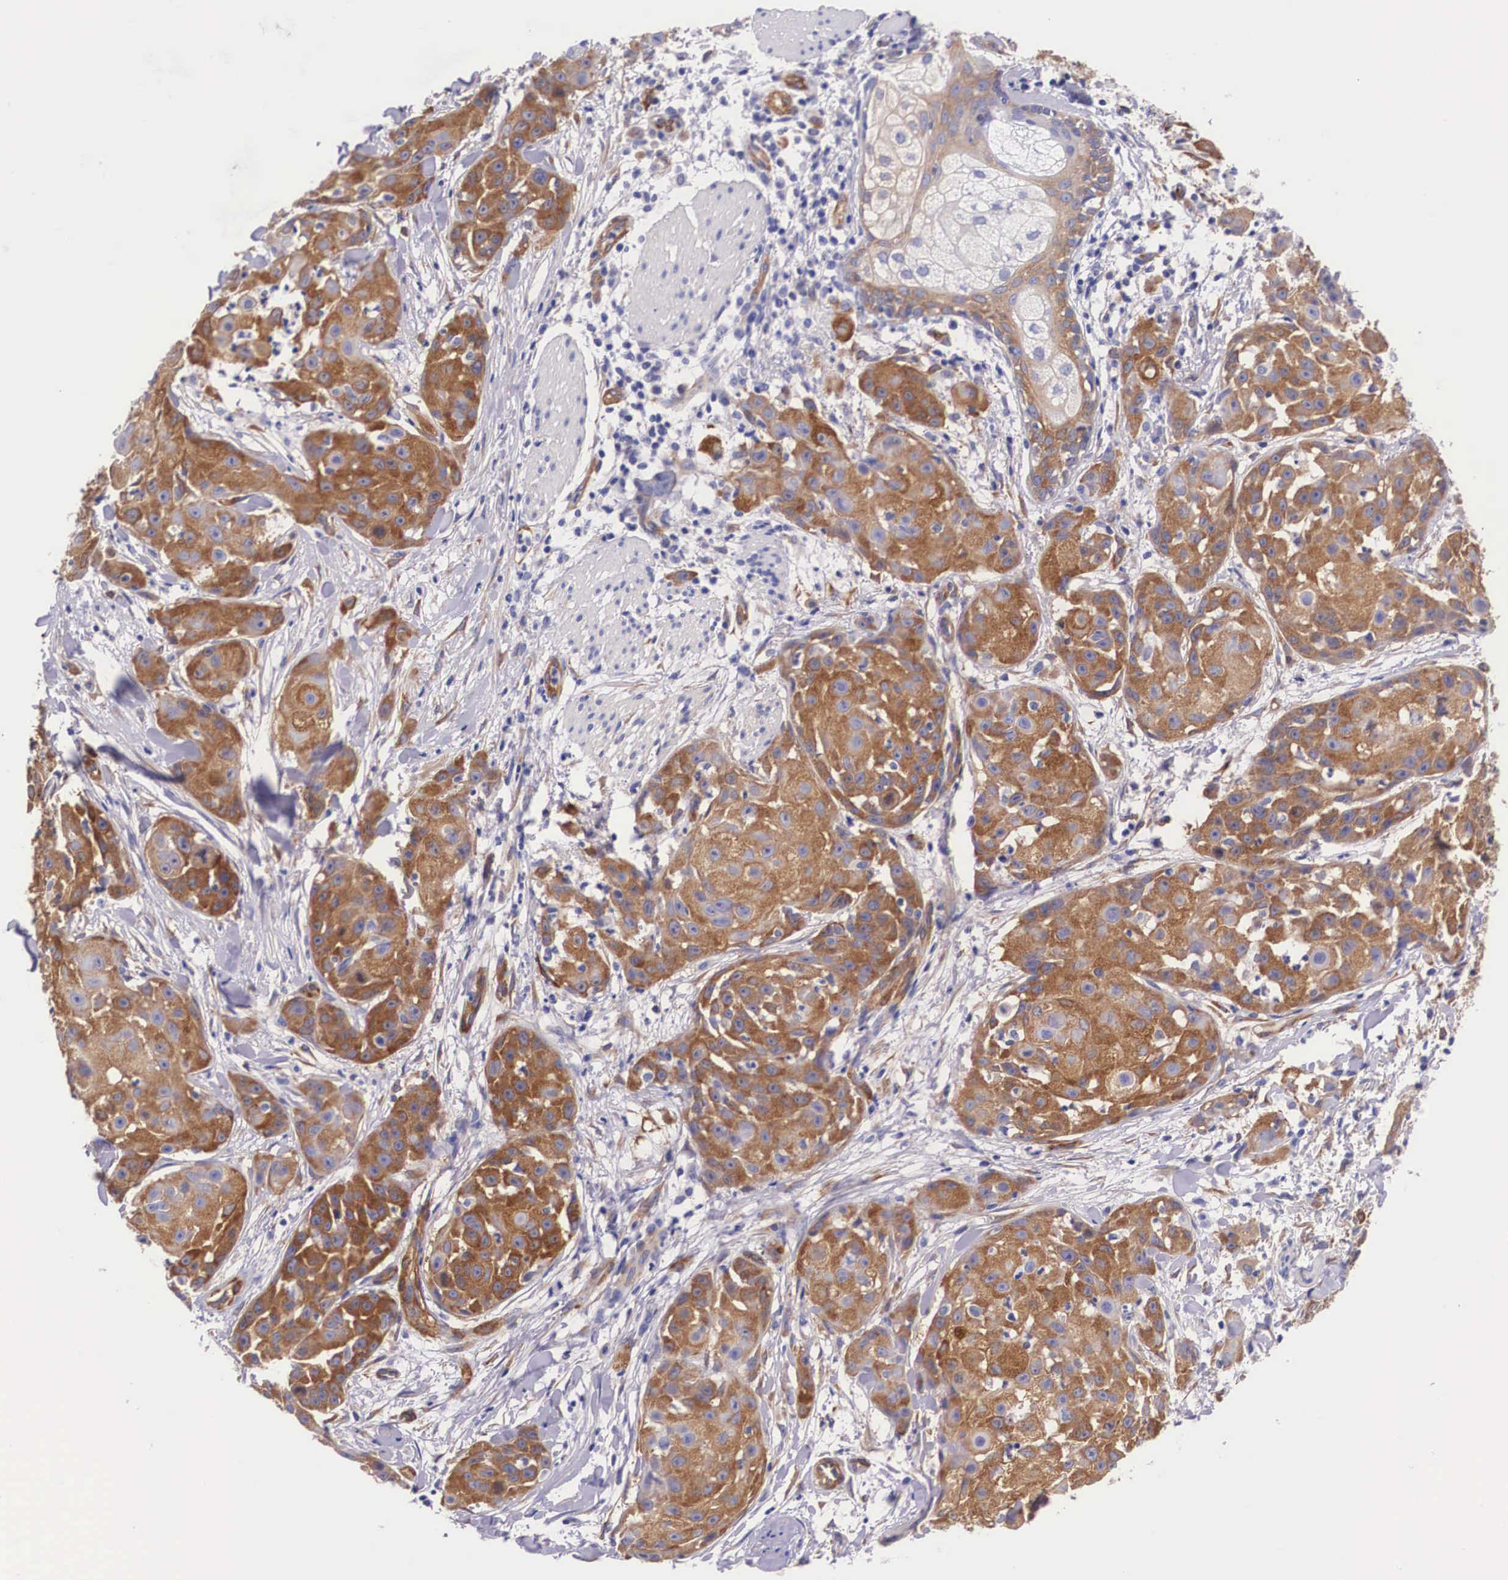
{"staining": {"intensity": "strong", "quantity": ">75%", "location": "cytoplasmic/membranous"}, "tissue": "skin cancer", "cell_type": "Tumor cells", "image_type": "cancer", "snomed": [{"axis": "morphology", "description": "Squamous cell carcinoma, NOS"}, {"axis": "topography", "description": "Skin"}], "caption": "There is high levels of strong cytoplasmic/membranous positivity in tumor cells of skin squamous cell carcinoma, as demonstrated by immunohistochemical staining (brown color).", "gene": "BCAR1", "patient": {"sex": "female", "age": 57}}